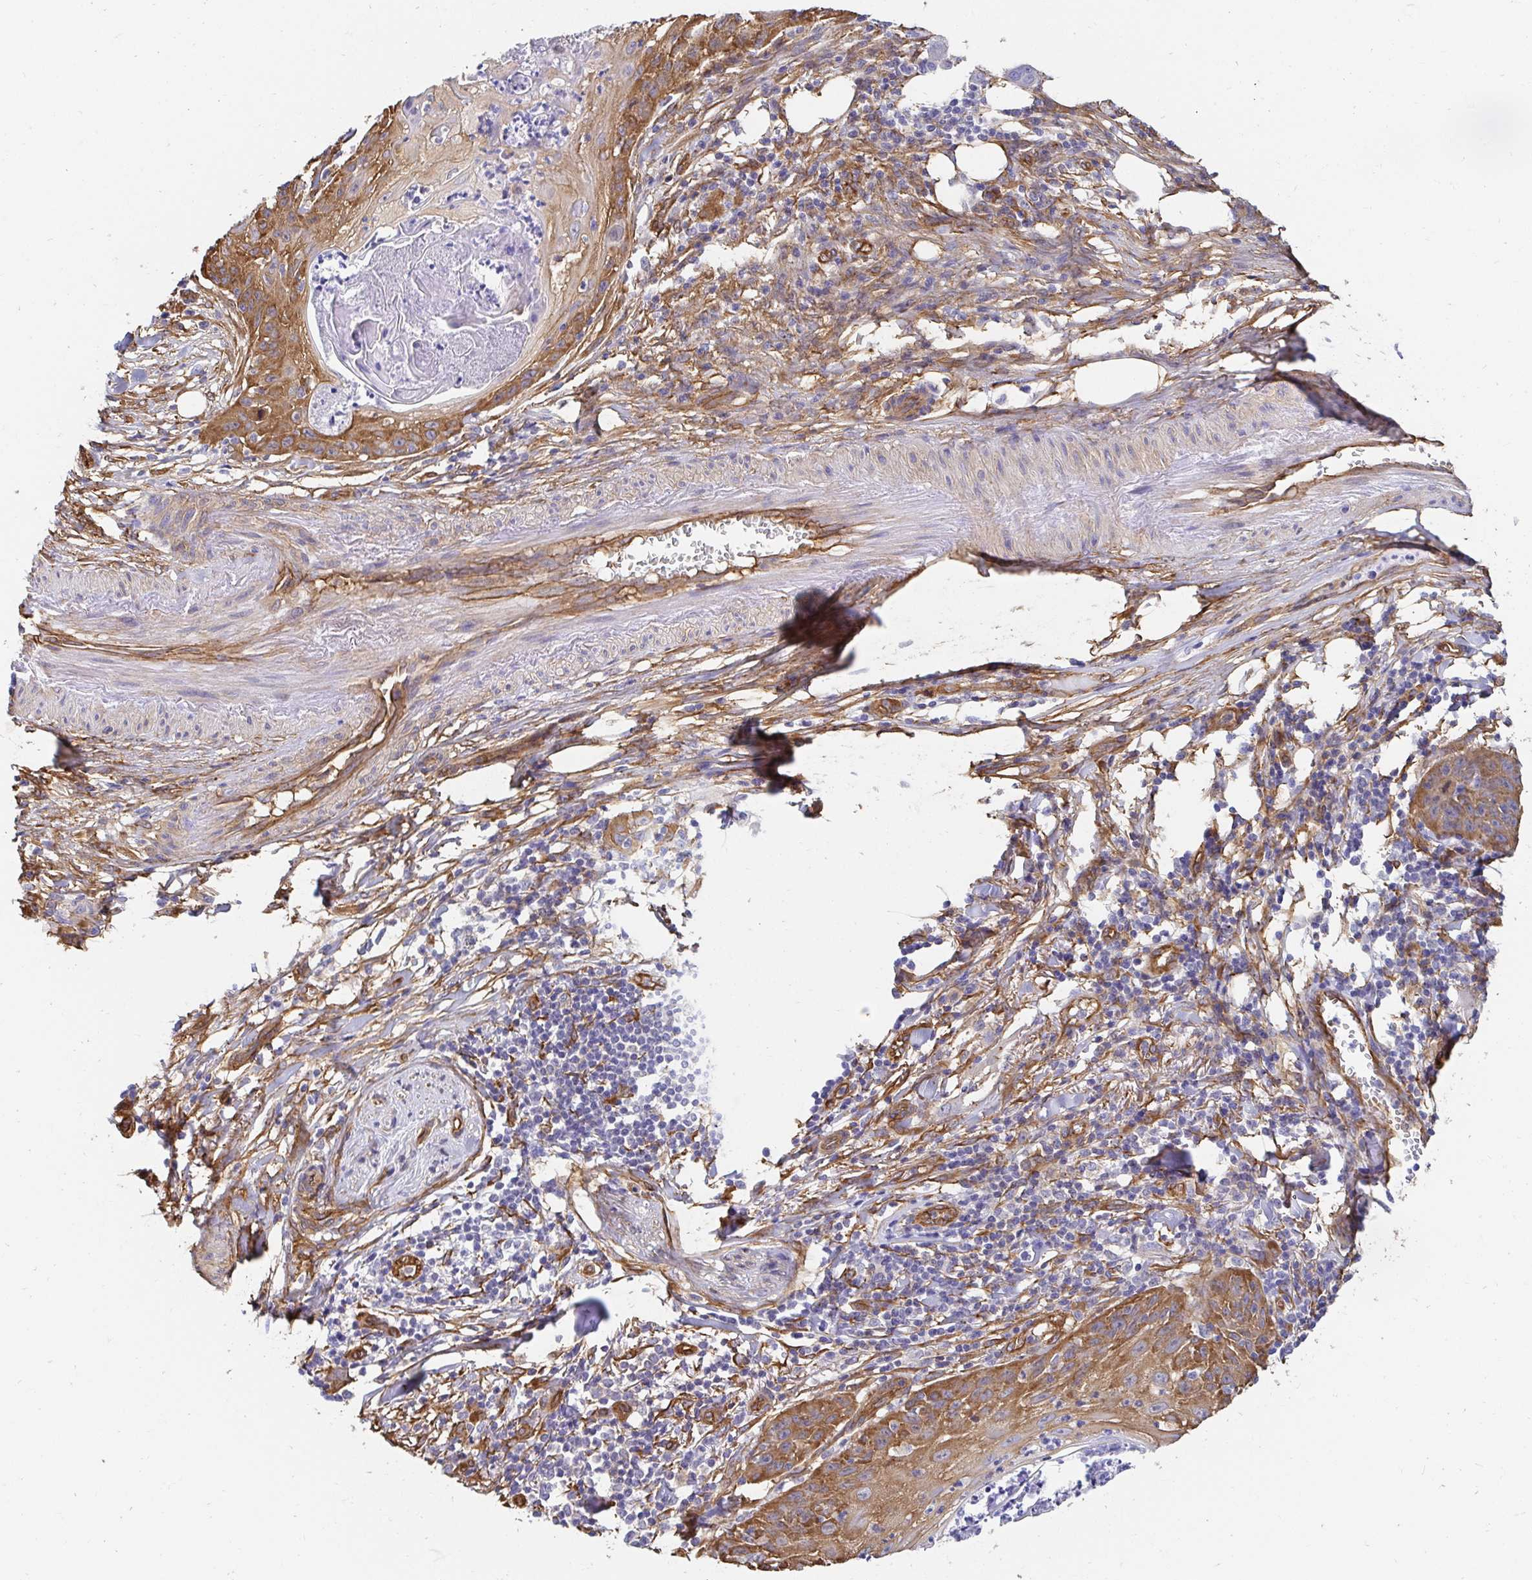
{"staining": {"intensity": "moderate", "quantity": ">75%", "location": "cytoplasmic/membranous"}, "tissue": "skin cancer", "cell_type": "Tumor cells", "image_type": "cancer", "snomed": [{"axis": "morphology", "description": "Squamous cell carcinoma, NOS"}, {"axis": "topography", "description": "Skin"}], "caption": "A medium amount of moderate cytoplasmic/membranous staining is appreciated in approximately >75% of tumor cells in skin squamous cell carcinoma tissue.", "gene": "CTTN", "patient": {"sex": "female", "age": 88}}